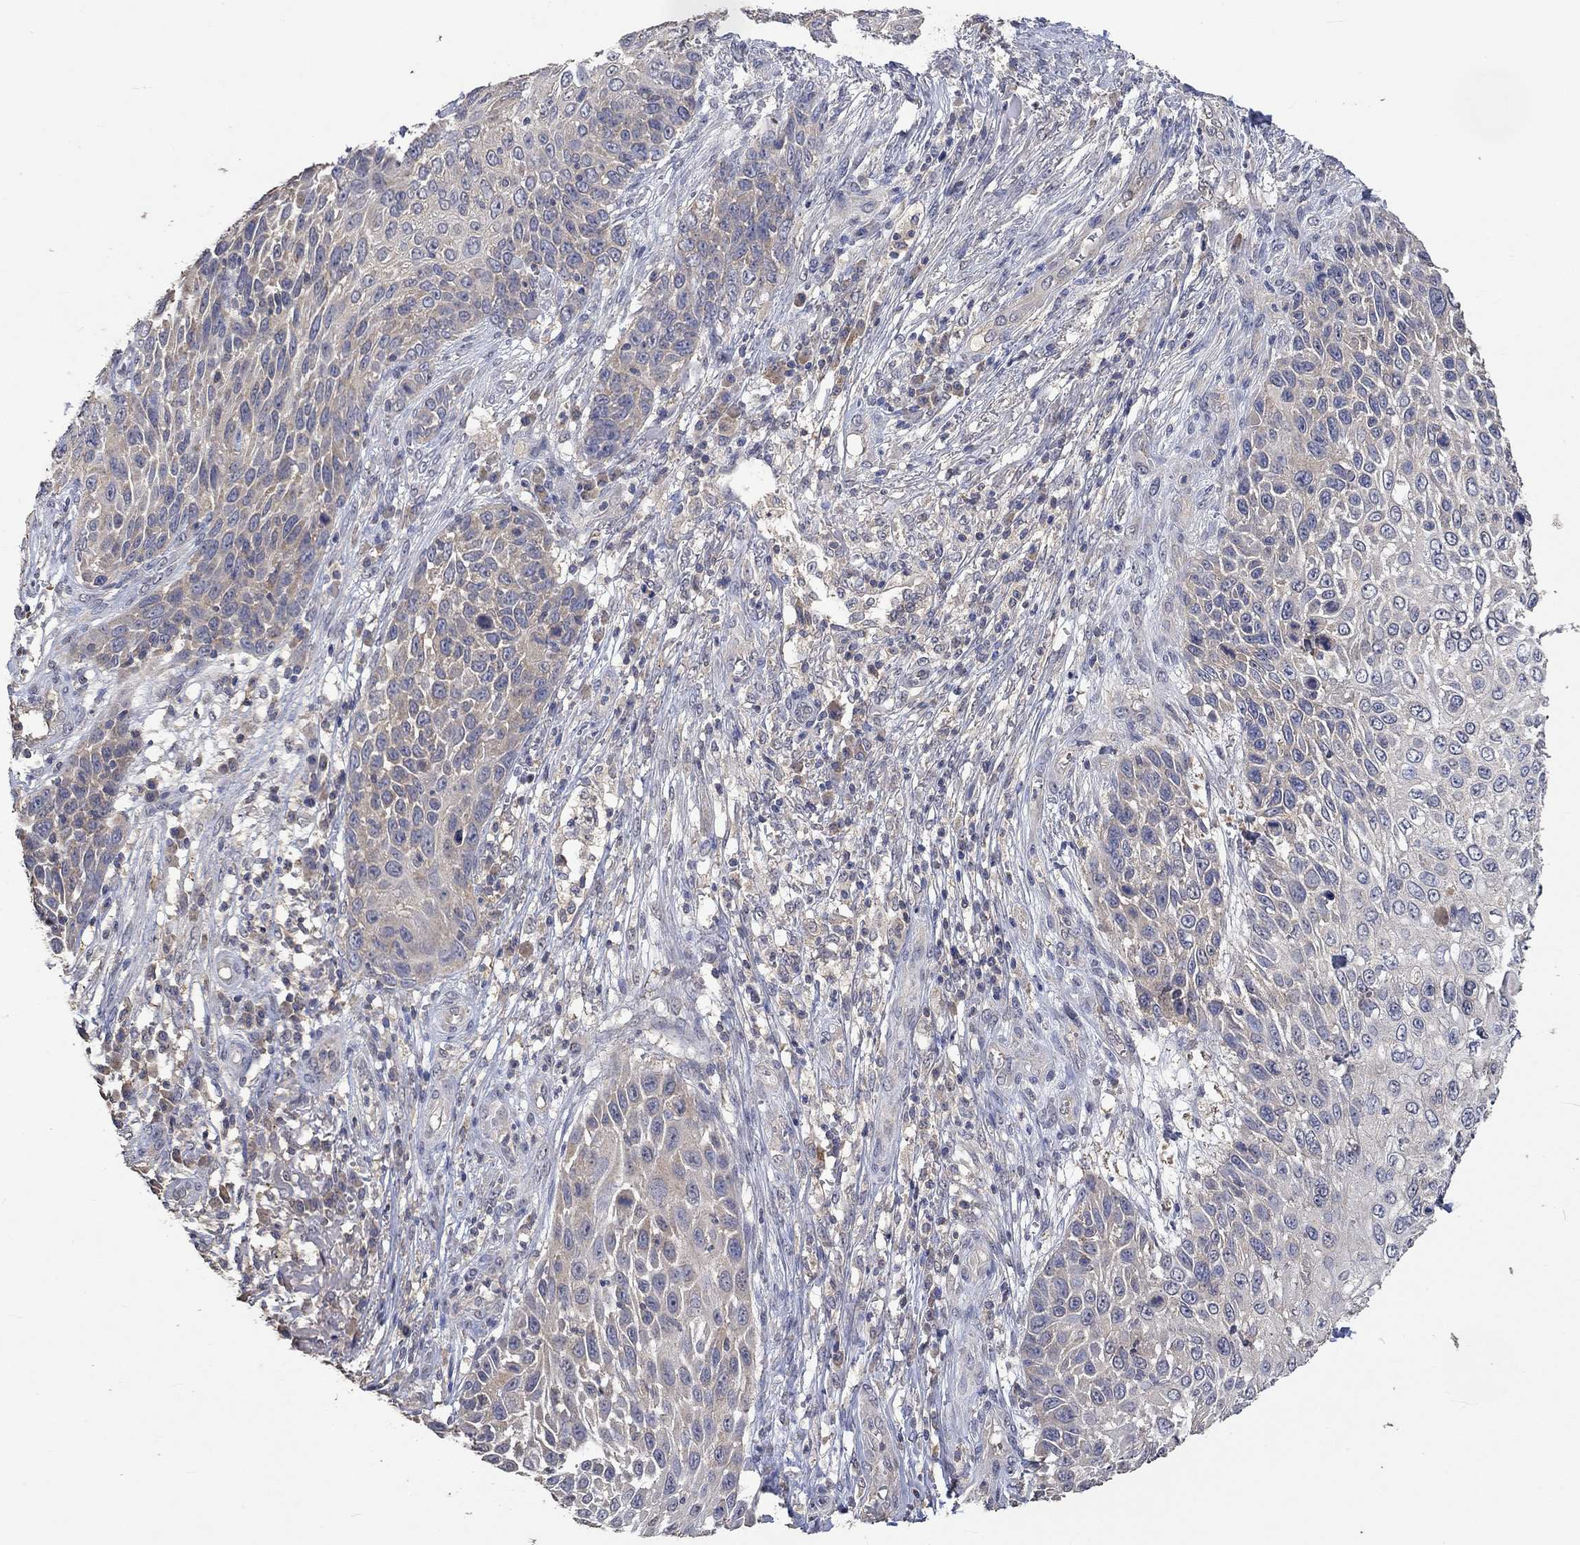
{"staining": {"intensity": "weak", "quantity": "<25%", "location": "cytoplasmic/membranous"}, "tissue": "skin cancer", "cell_type": "Tumor cells", "image_type": "cancer", "snomed": [{"axis": "morphology", "description": "Squamous cell carcinoma, NOS"}, {"axis": "topography", "description": "Skin"}], "caption": "Tumor cells are negative for protein expression in human skin squamous cell carcinoma.", "gene": "PTPN20", "patient": {"sex": "male", "age": 92}}